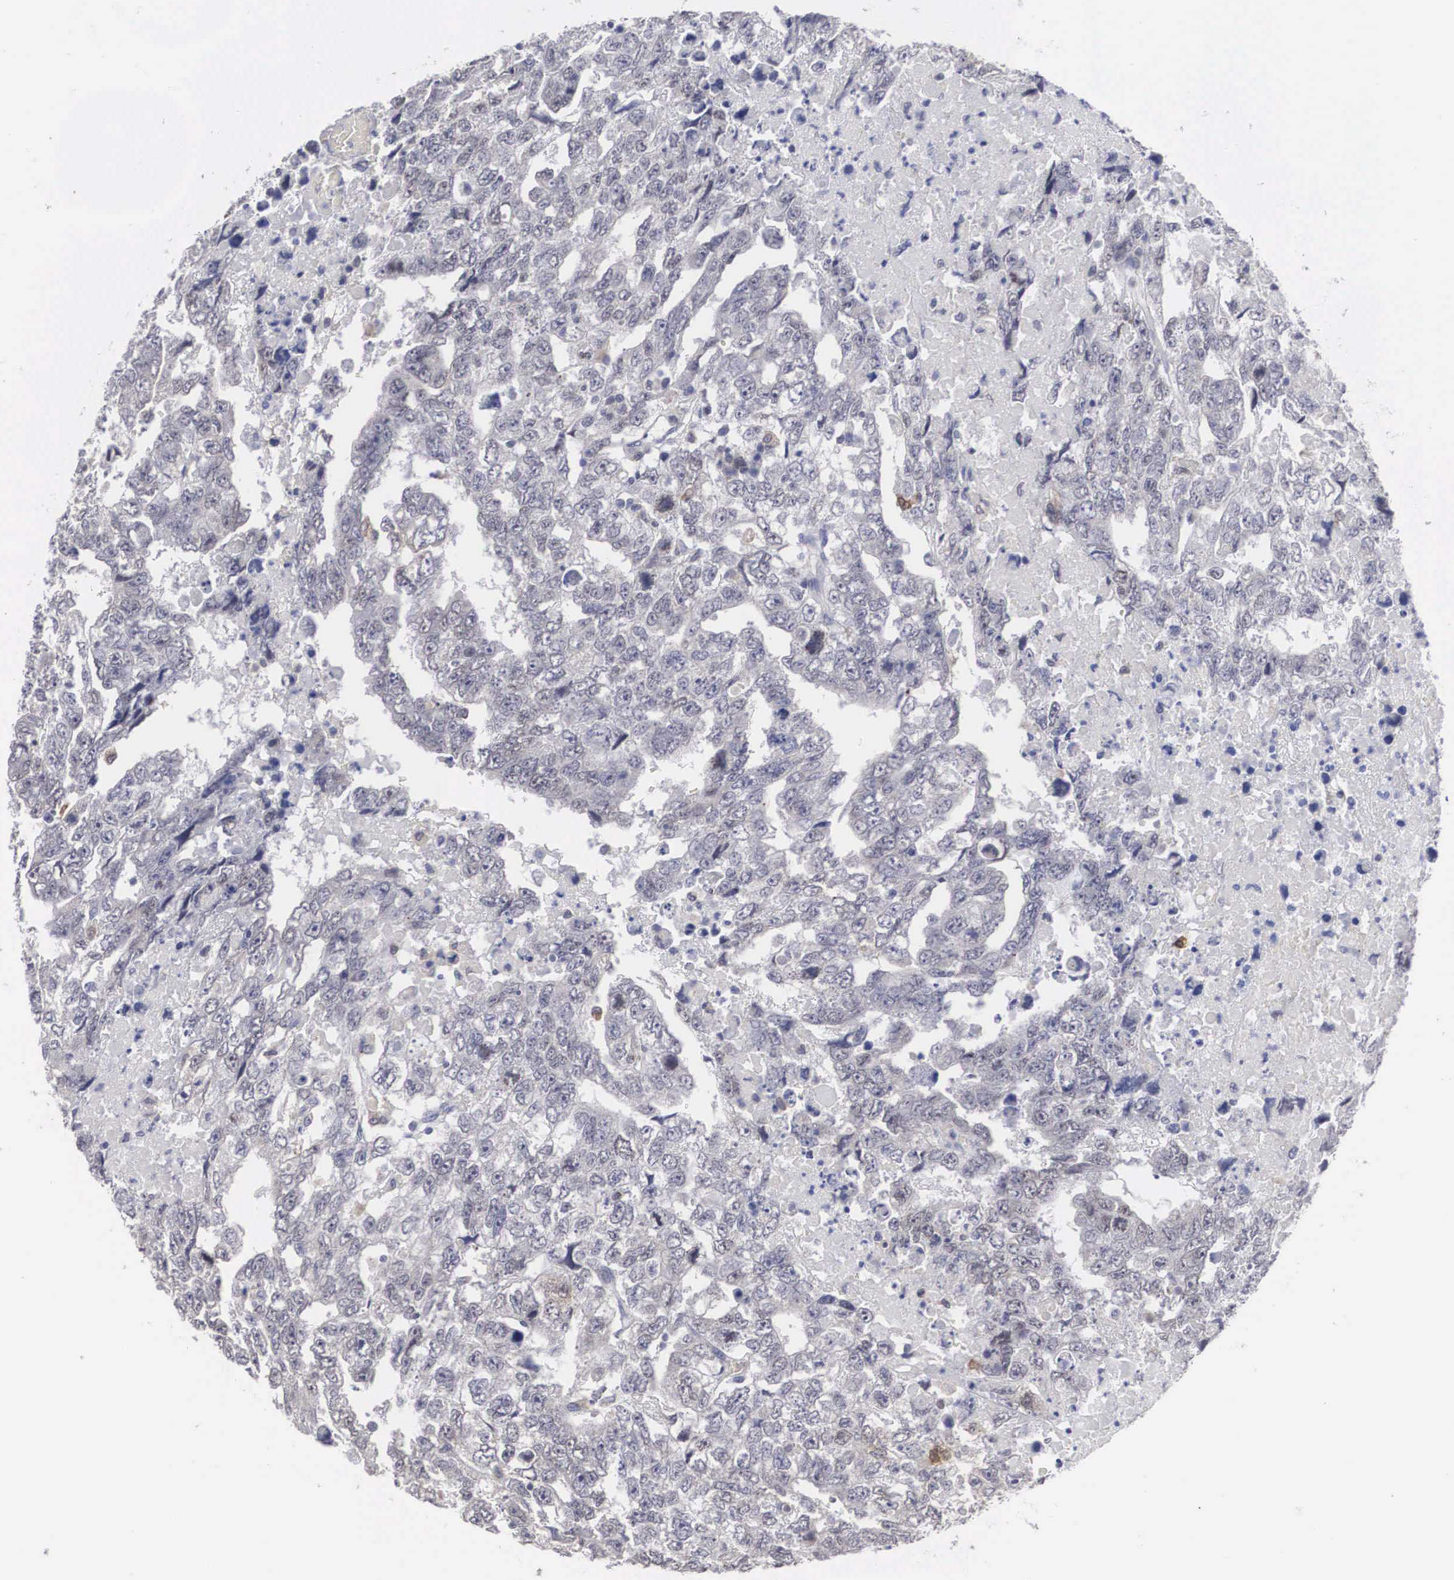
{"staining": {"intensity": "negative", "quantity": "none", "location": "none"}, "tissue": "testis cancer", "cell_type": "Tumor cells", "image_type": "cancer", "snomed": [{"axis": "morphology", "description": "Carcinoma, Embryonal, NOS"}, {"axis": "topography", "description": "Testis"}], "caption": "High magnification brightfield microscopy of testis cancer stained with DAB (3,3'-diaminobenzidine) (brown) and counterstained with hematoxylin (blue): tumor cells show no significant positivity.", "gene": "HMOX1", "patient": {"sex": "male", "age": 36}}